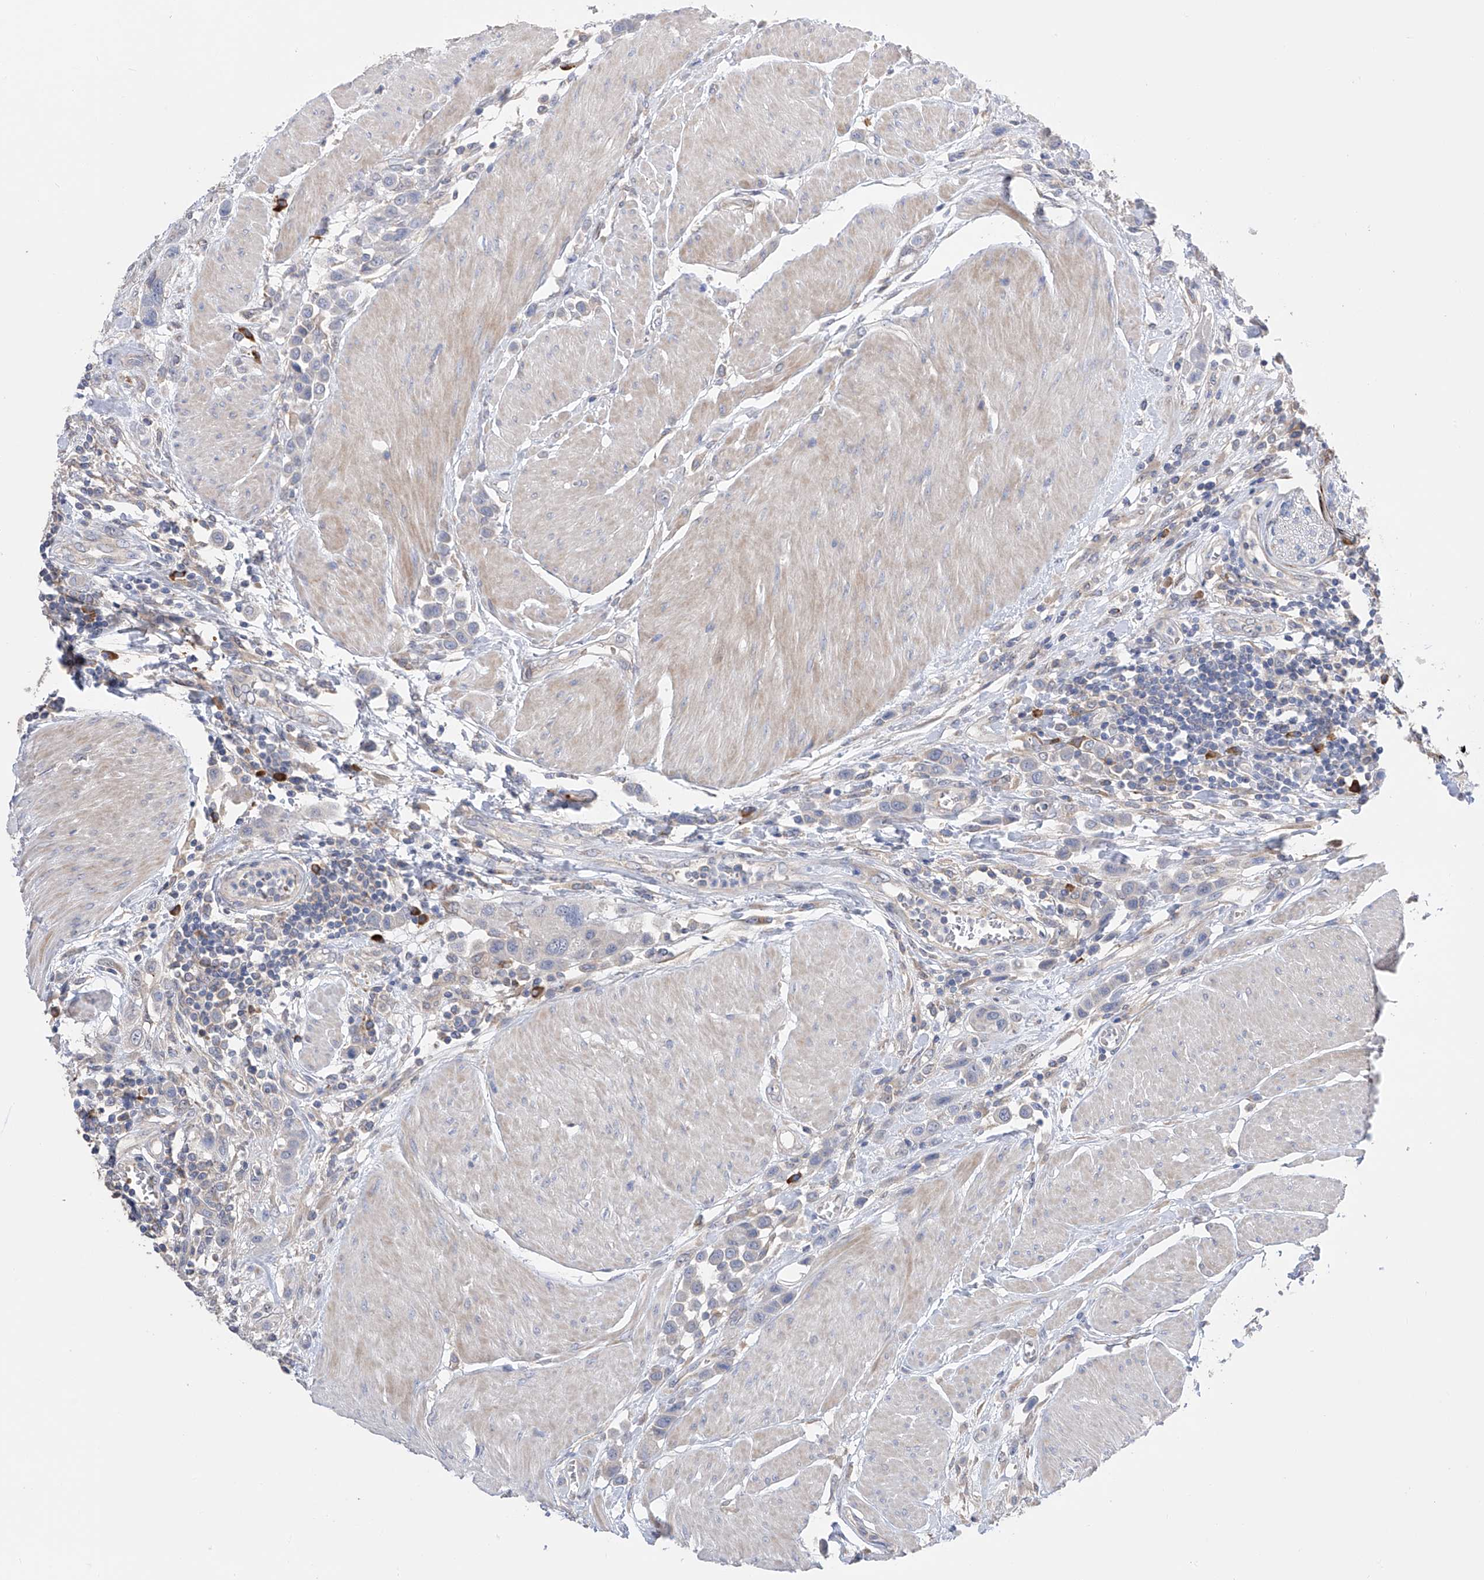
{"staining": {"intensity": "negative", "quantity": "none", "location": "none"}, "tissue": "urothelial cancer", "cell_type": "Tumor cells", "image_type": "cancer", "snomed": [{"axis": "morphology", "description": "Urothelial carcinoma, High grade"}, {"axis": "topography", "description": "Urinary bladder"}], "caption": "A photomicrograph of urothelial cancer stained for a protein reveals no brown staining in tumor cells.", "gene": "NFATC4", "patient": {"sex": "male", "age": 50}}